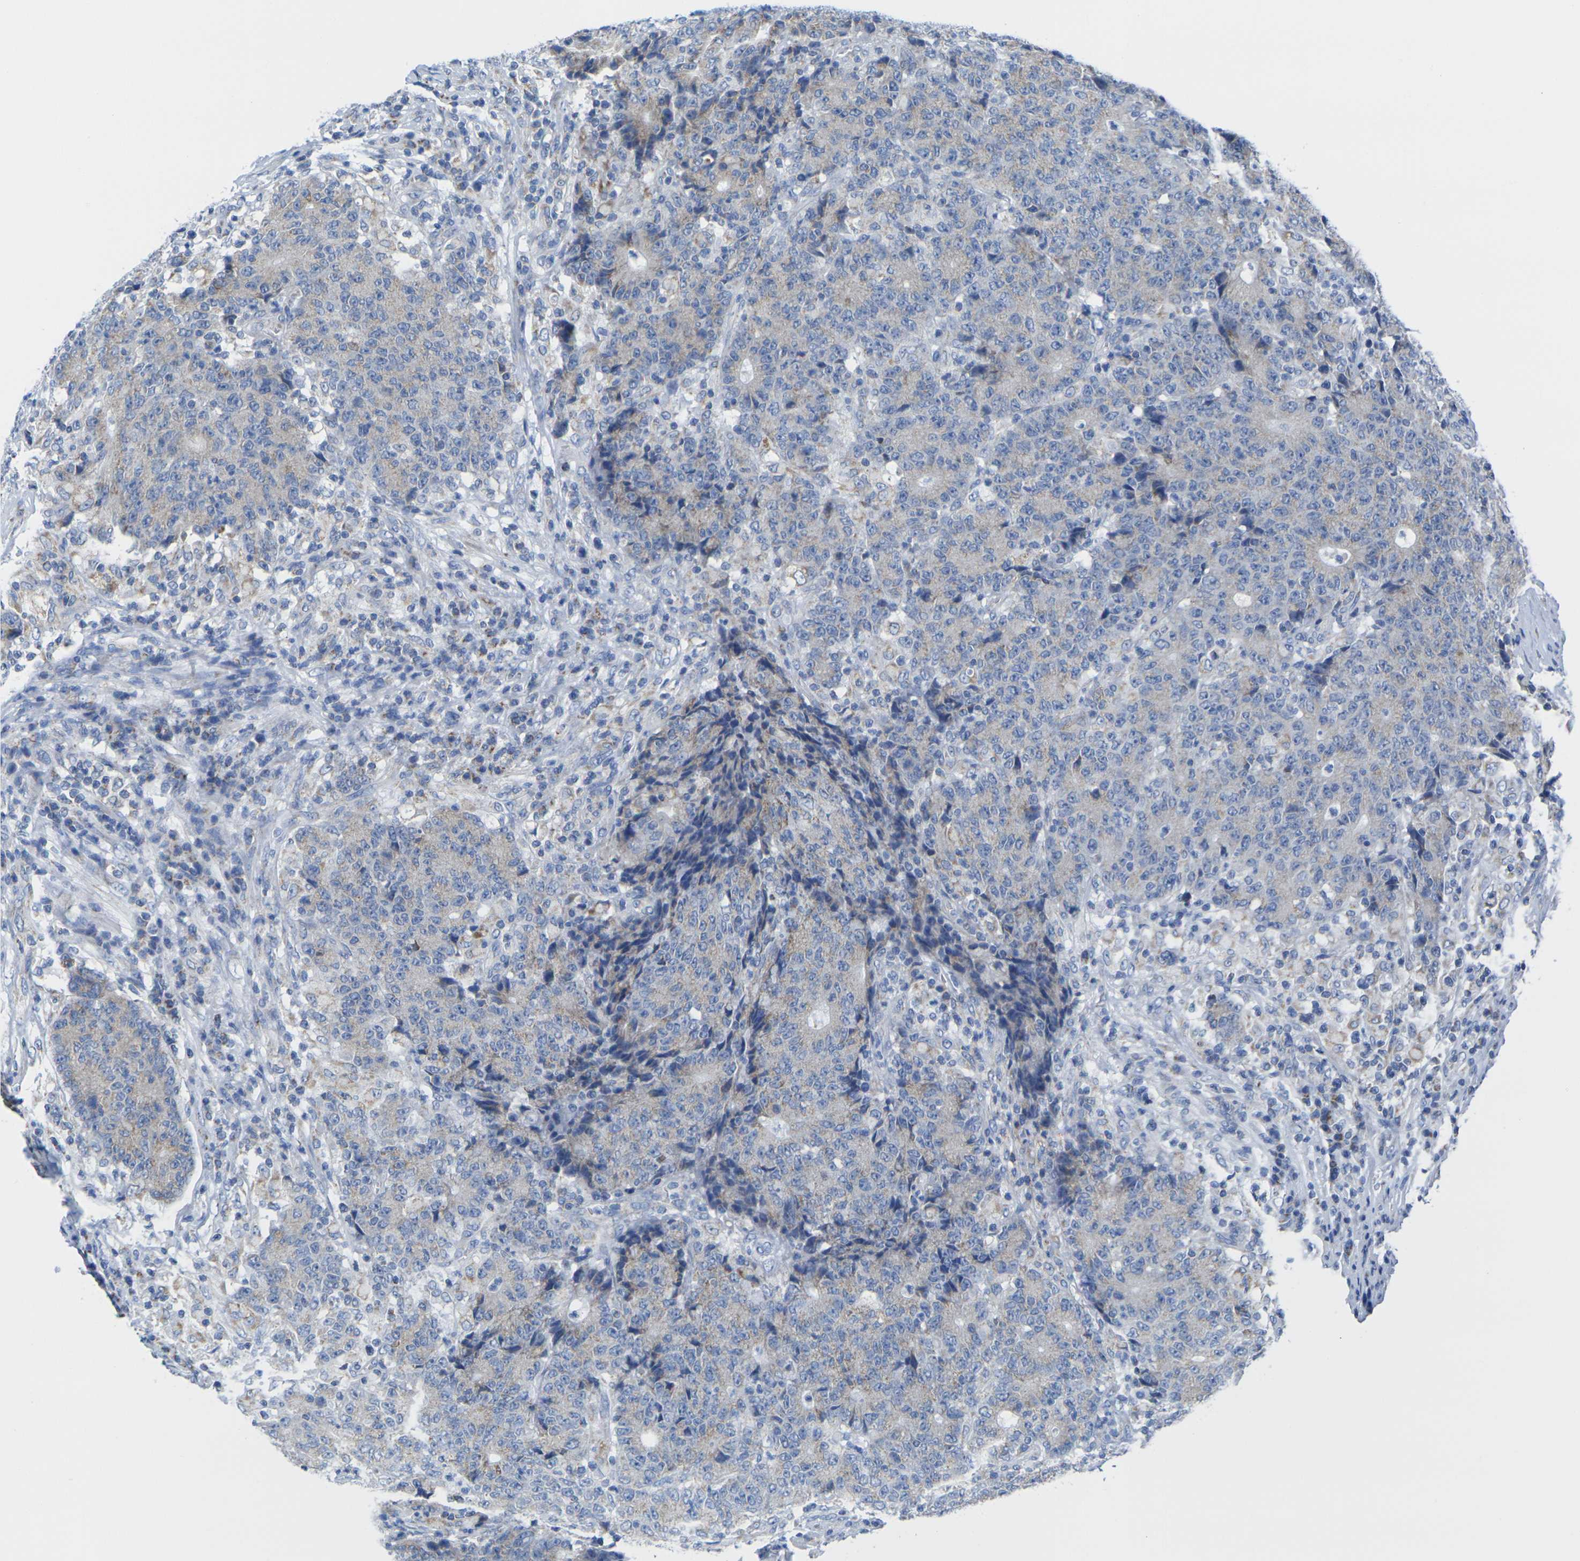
{"staining": {"intensity": "negative", "quantity": "none", "location": "none"}, "tissue": "colorectal cancer", "cell_type": "Tumor cells", "image_type": "cancer", "snomed": [{"axis": "morphology", "description": "Normal tissue, NOS"}, {"axis": "morphology", "description": "Adenocarcinoma, NOS"}, {"axis": "topography", "description": "Colon"}], "caption": "A histopathology image of colorectal cancer (adenocarcinoma) stained for a protein exhibits no brown staining in tumor cells.", "gene": "TMEM204", "patient": {"sex": "female", "age": 75}}